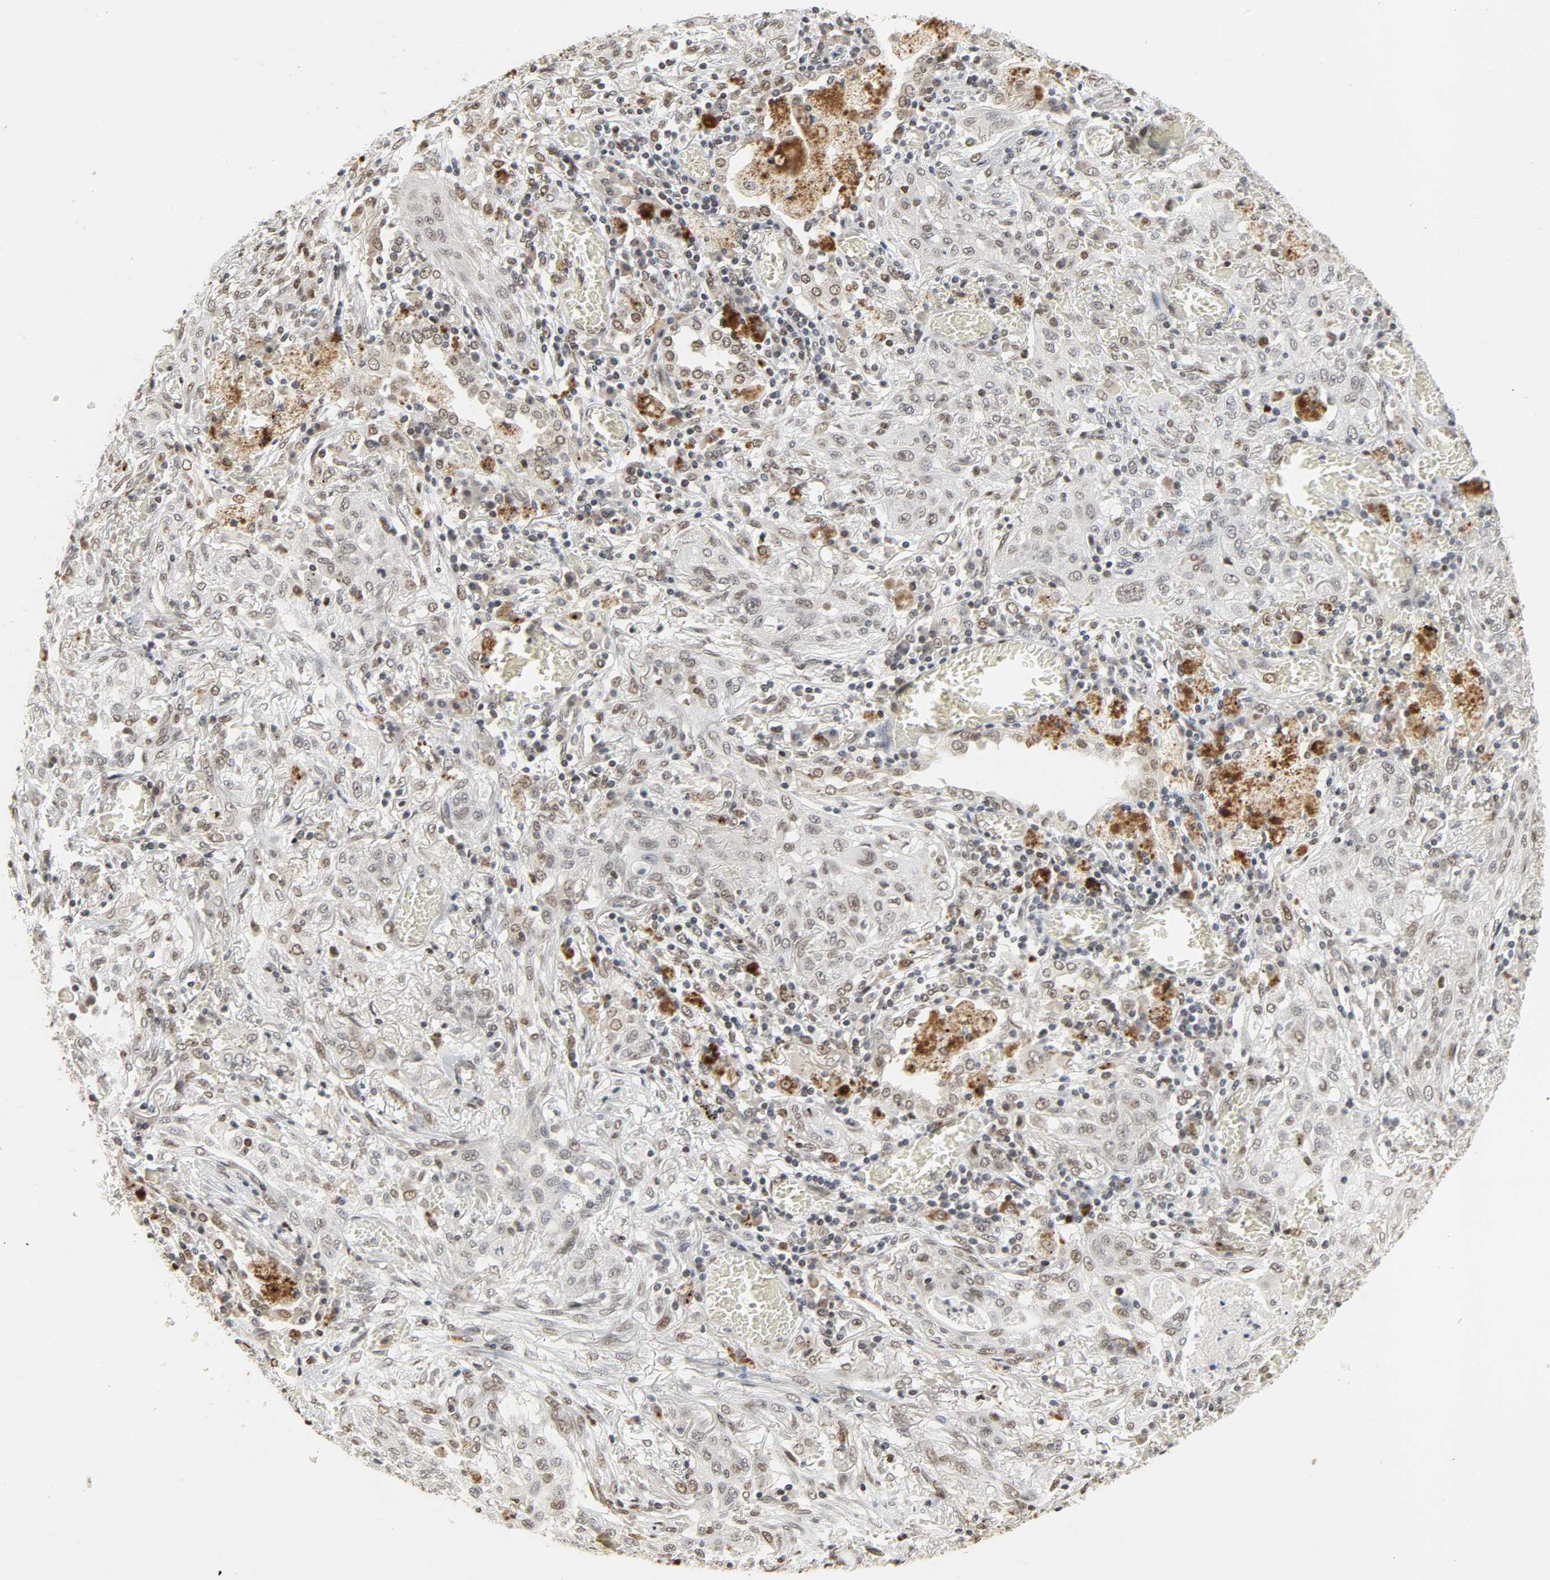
{"staining": {"intensity": "negative", "quantity": "none", "location": "none"}, "tissue": "lung cancer", "cell_type": "Tumor cells", "image_type": "cancer", "snomed": [{"axis": "morphology", "description": "Squamous cell carcinoma, NOS"}, {"axis": "topography", "description": "Lung"}], "caption": "Photomicrograph shows no significant protein expression in tumor cells of lung cancer (squamous cell carcinoma).", "gene": "DAZAP1", "patient": {"sex": "female", "age": 47}}